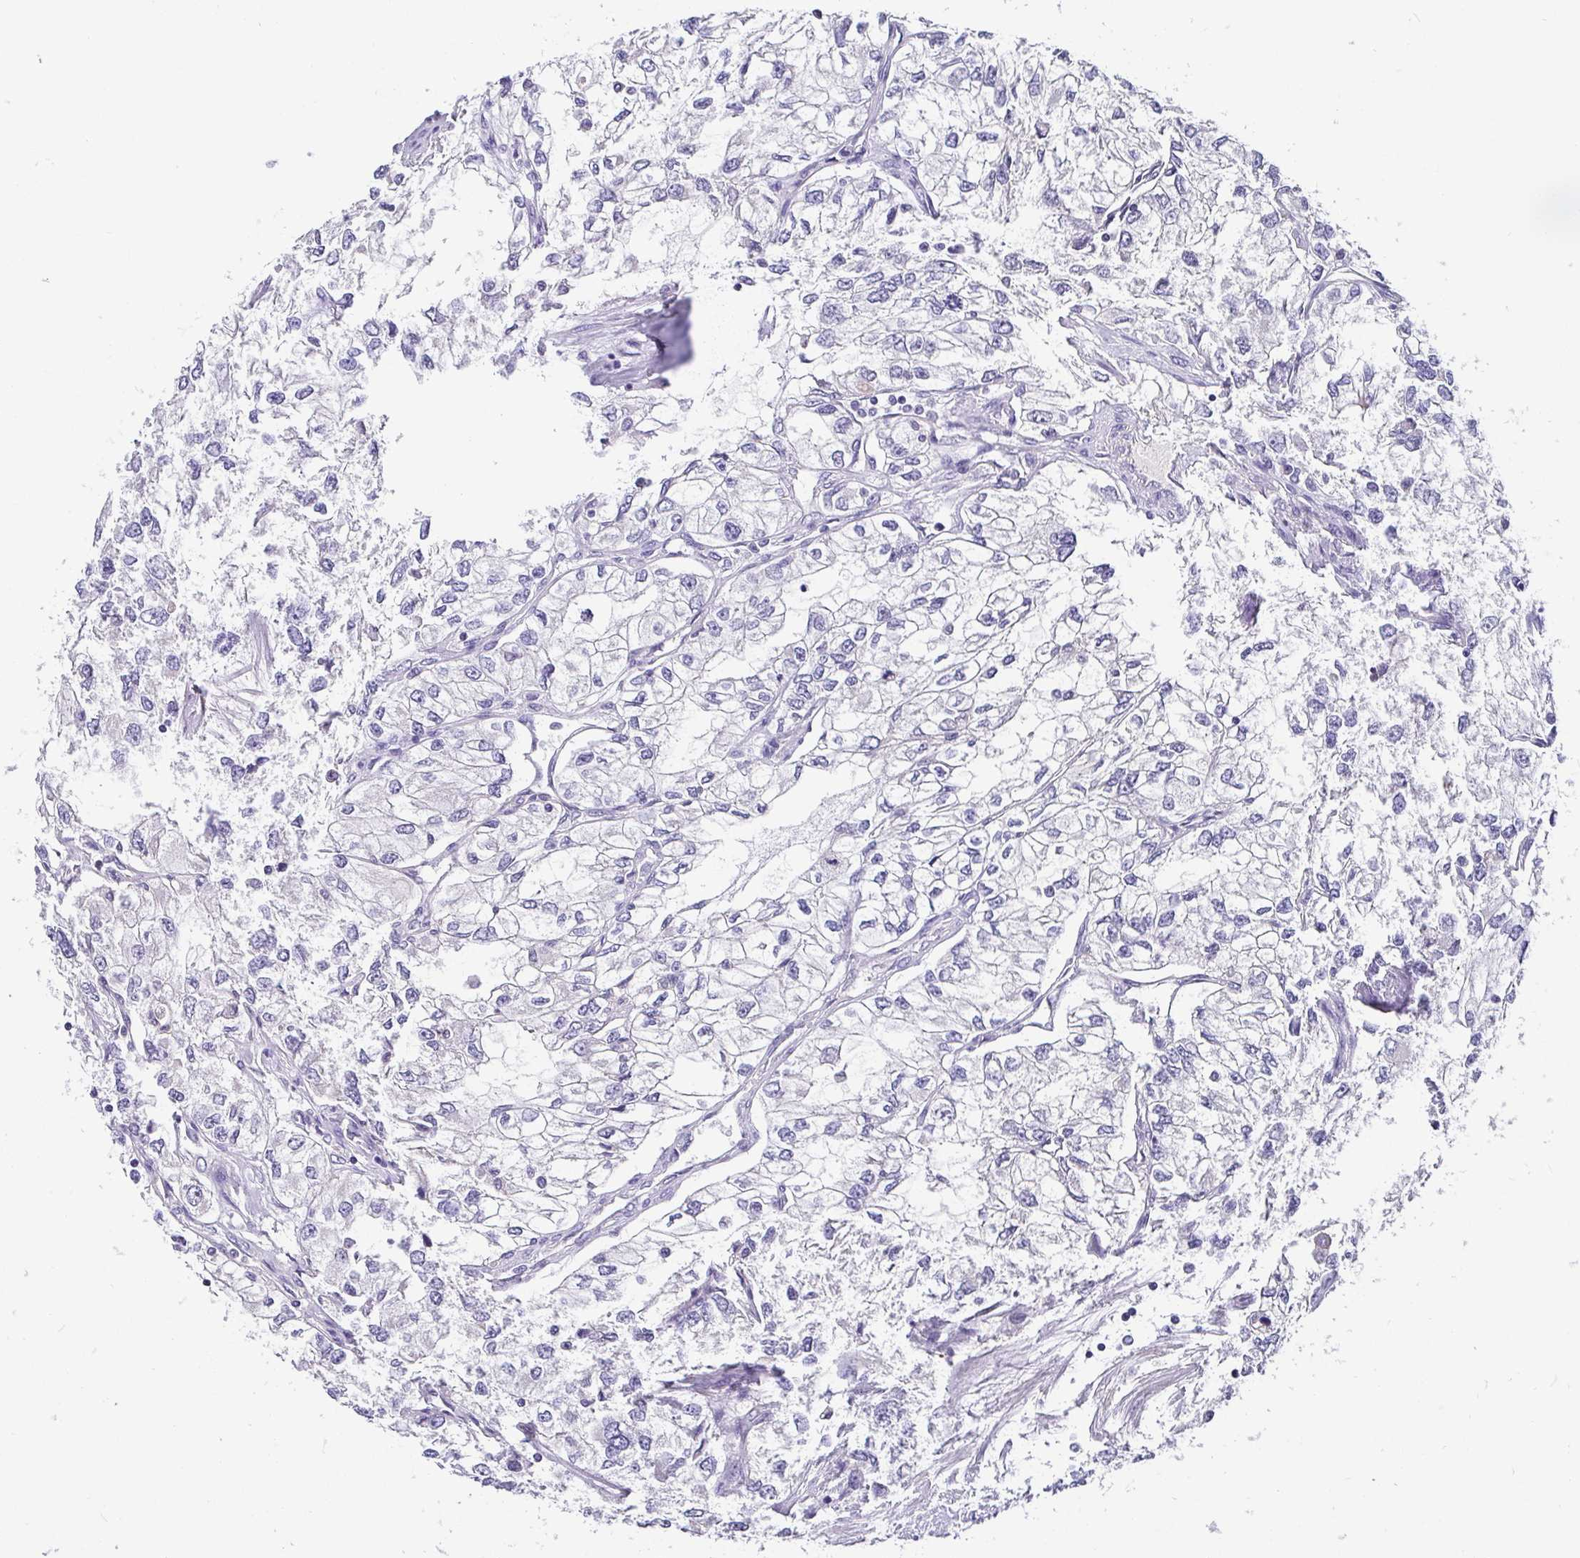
{"staining": {"intensity": "negative", "quantity": "none", "location": "none"}, "tissue": "renal cancer", "cell_type": "Tumor cells", "image_type": "cancer", "snomed": [{"axis": "morphology", "description": "Adenocarcinoma, NOS"}, {"axis": "topography", "description": "Kidney"}], "caption": "Immunohistochemical staining of human renal cancer (adenocarcinoma) exhibits no significant staining in tumor cells. Brightfield microscopy of immunohistochemistry (IHC) stained with DAB (3,3'-diaminobenzidine) (brown) and hematoxylin (blue), captured at high magnification.", "gene": "ADAMTS6", "patient": {"sex": "female", "age": 59}}